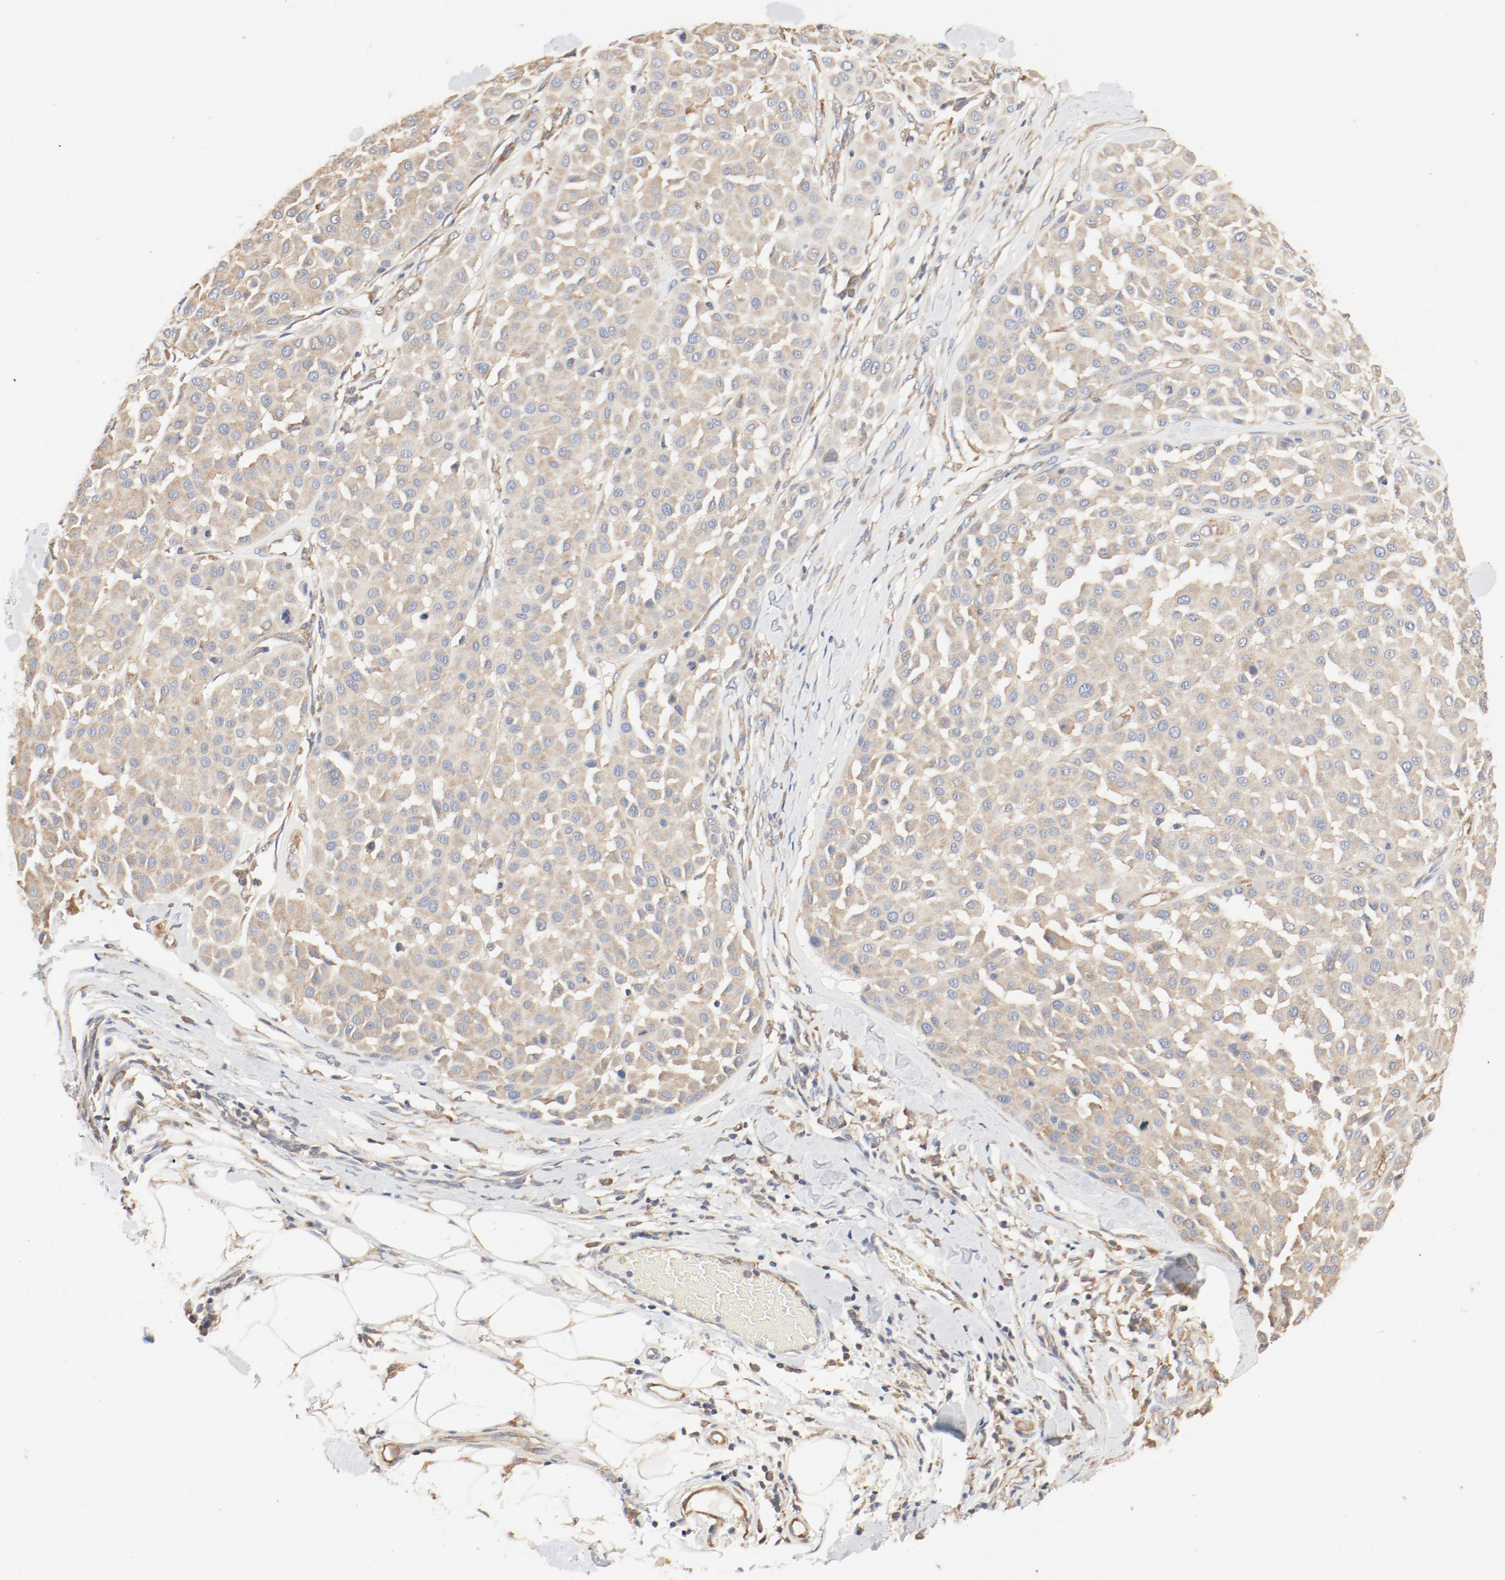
{"staining": {"intensity": "weak", "quantity": ">75%", "location": "cytoplasmic/membranous"}, "tissue": "melanoma", "cell_type": "Tumor cells", "image_type": "cancer", "snomed": [{"axis": "morphology", "description": "Malignant melanoma, Metastatic site"}, {"axis": "topography", "description": "Soft tissue"}], "caption": "This histopathology image exhibits melanoma stained with immunohistochemistry (IHC) to label a protein in brown. The cytoplasmic/membranous of tumor cells show weak positivity for the protein. Nuclei are counter-stained blue.", "gene": "RPS6", "patient": {"sex": "male", "age": 41}}